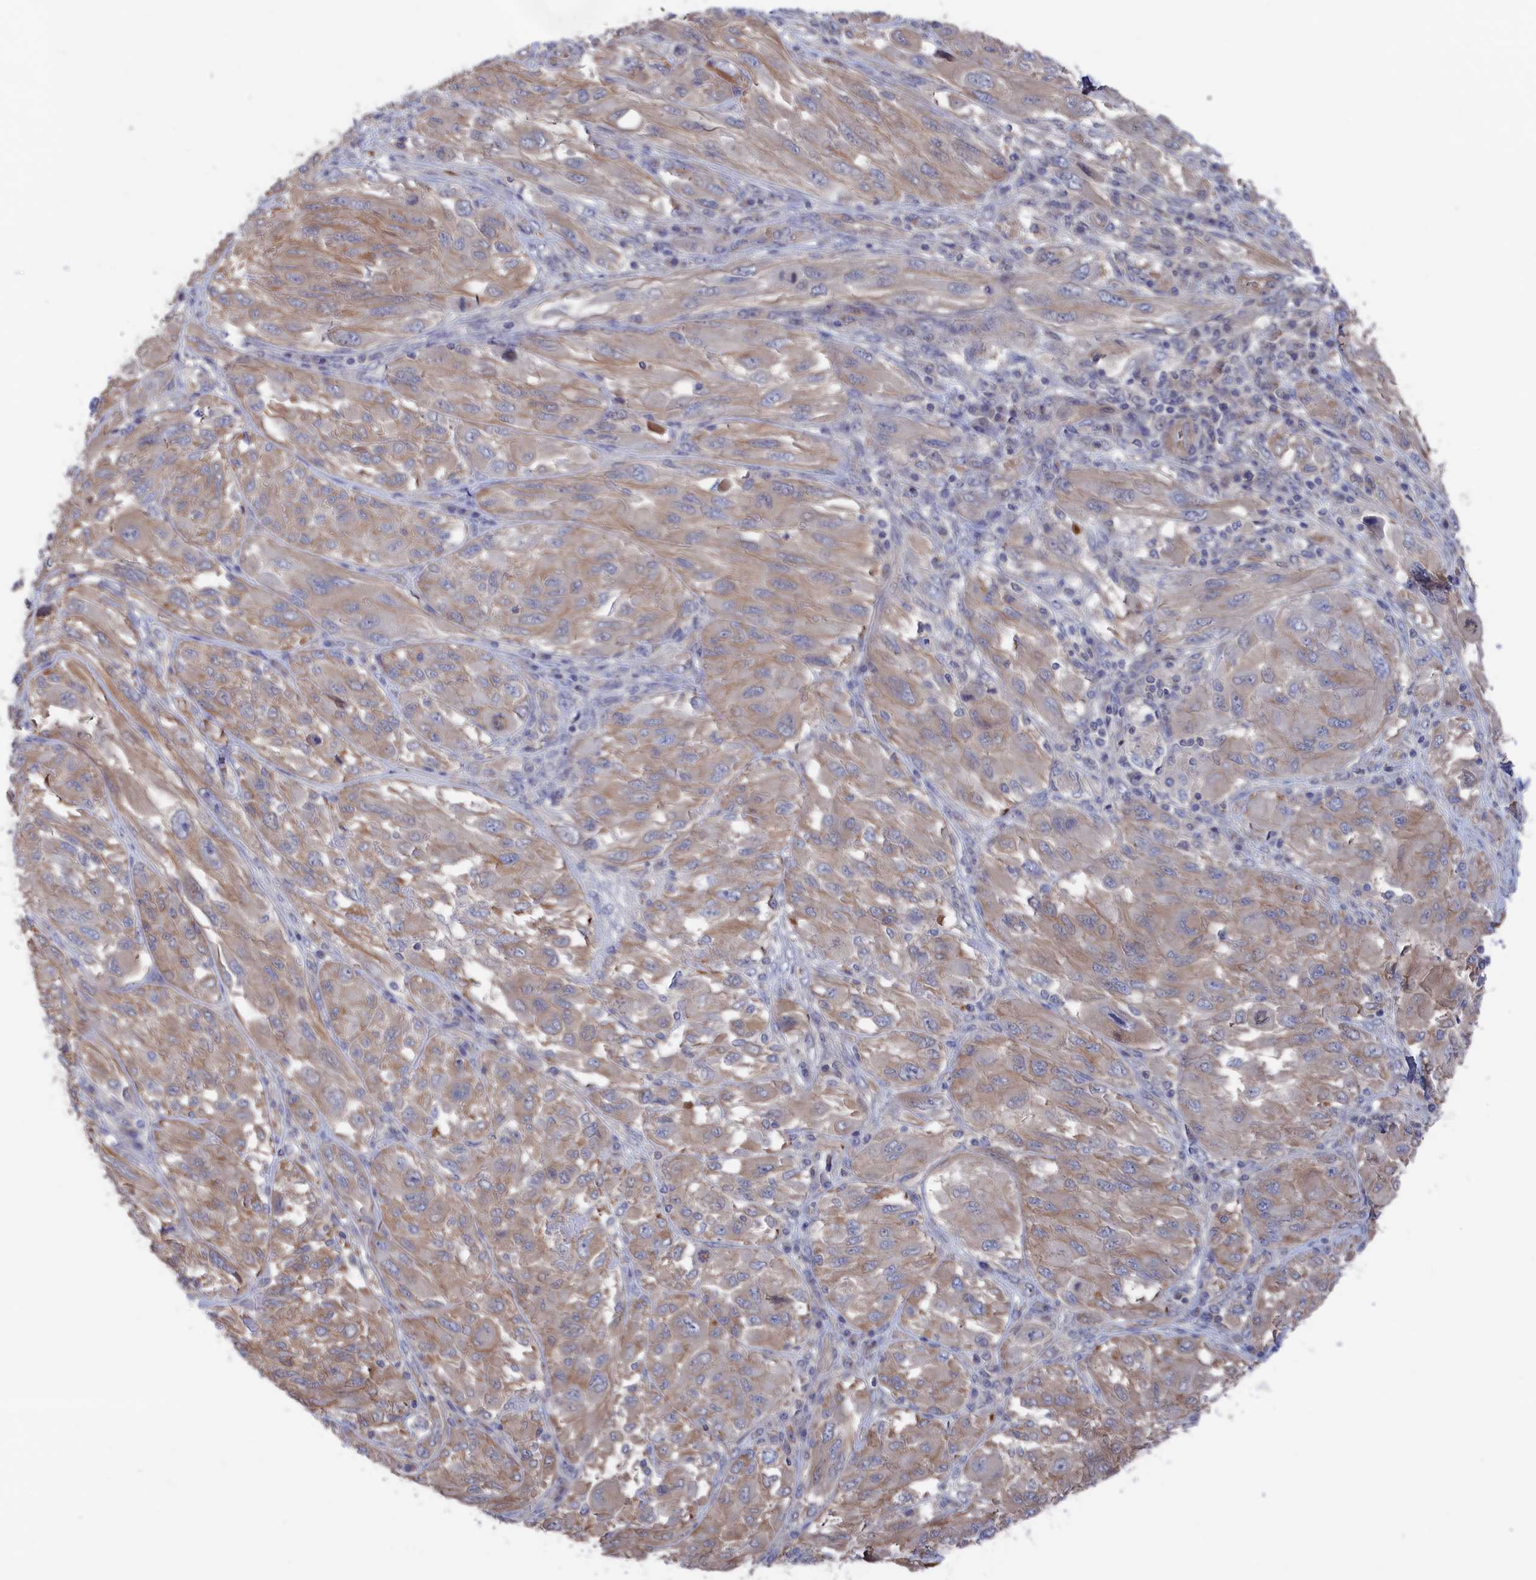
{"staining": {"intensity": "weak", "quantity": "25%-75%", "location": "cytoplasmic/membranous"}, "tissue": "melanoma", "cell_type": "Tumor cells", "image_type": "cancer", "snomed": [{"axis": "morphology", "description": "Malignant melanoma, NOS"}, {"axis": "topography", "description": "Skin"}], "caption": "Melanoma stained with DAB IHC reveals low levels of weak cytoplasmic/membranous expression in about 25%-75% of tumor cells.", "gene": "NUTF2", "patient": {"sex": "female", "age": 91}}